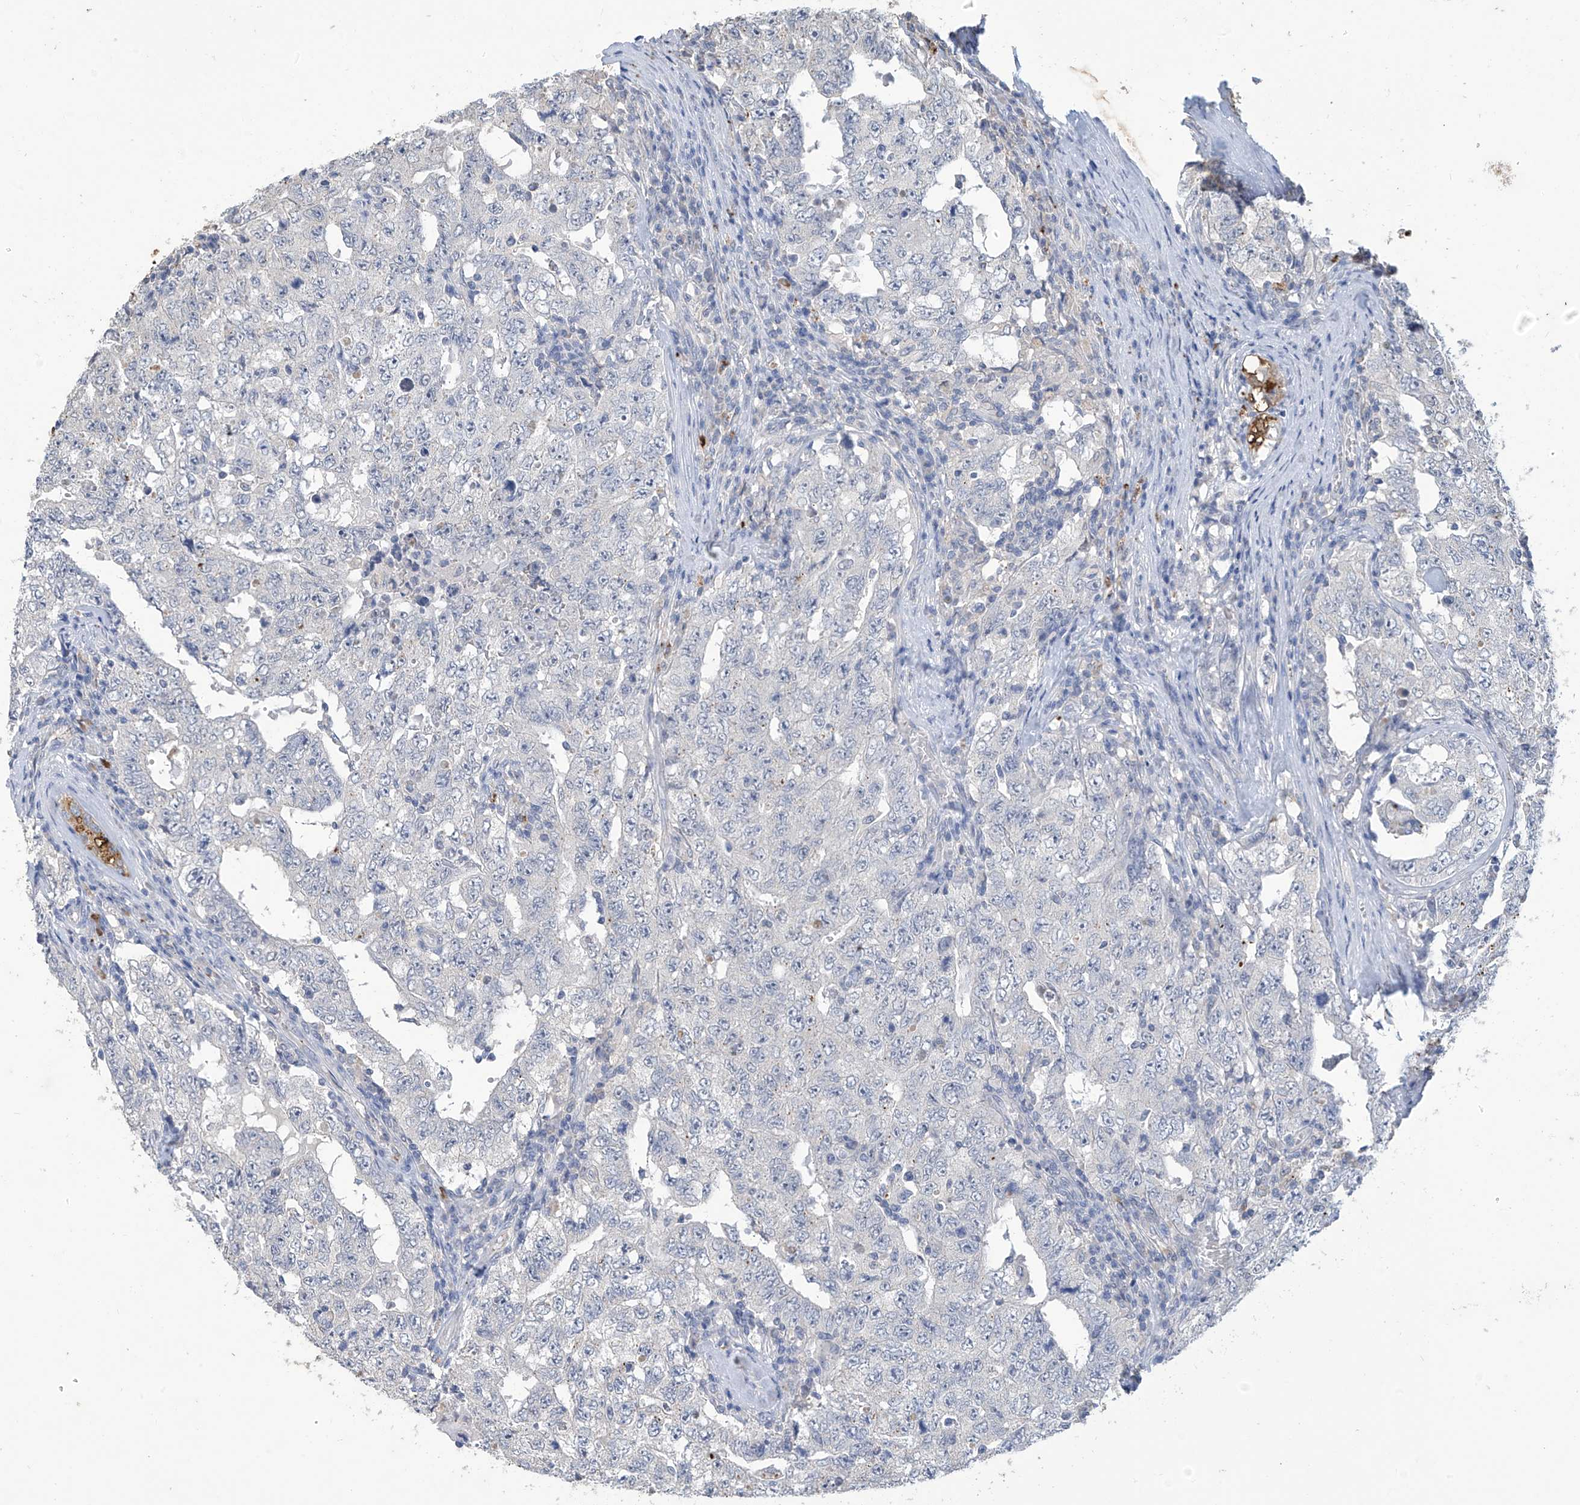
{"staining": {"intensity": "negative", "quantity": "none", "location": "none"}, "tissue": "testis cancer", "cell_type": "Tumor cells", "image_type": "cancer", "snomed": [{"axis": "morphology", "description": "Carcinoma, Embryonal, NOS"}, {"axis": "topography", "description": "Testis"}], "caption": "Testis cancer was stained to show a protein in brown. There is no significant staining in tumor cells.", "gene": "OGT", "patient": {"sex": "male", "age": 26}}